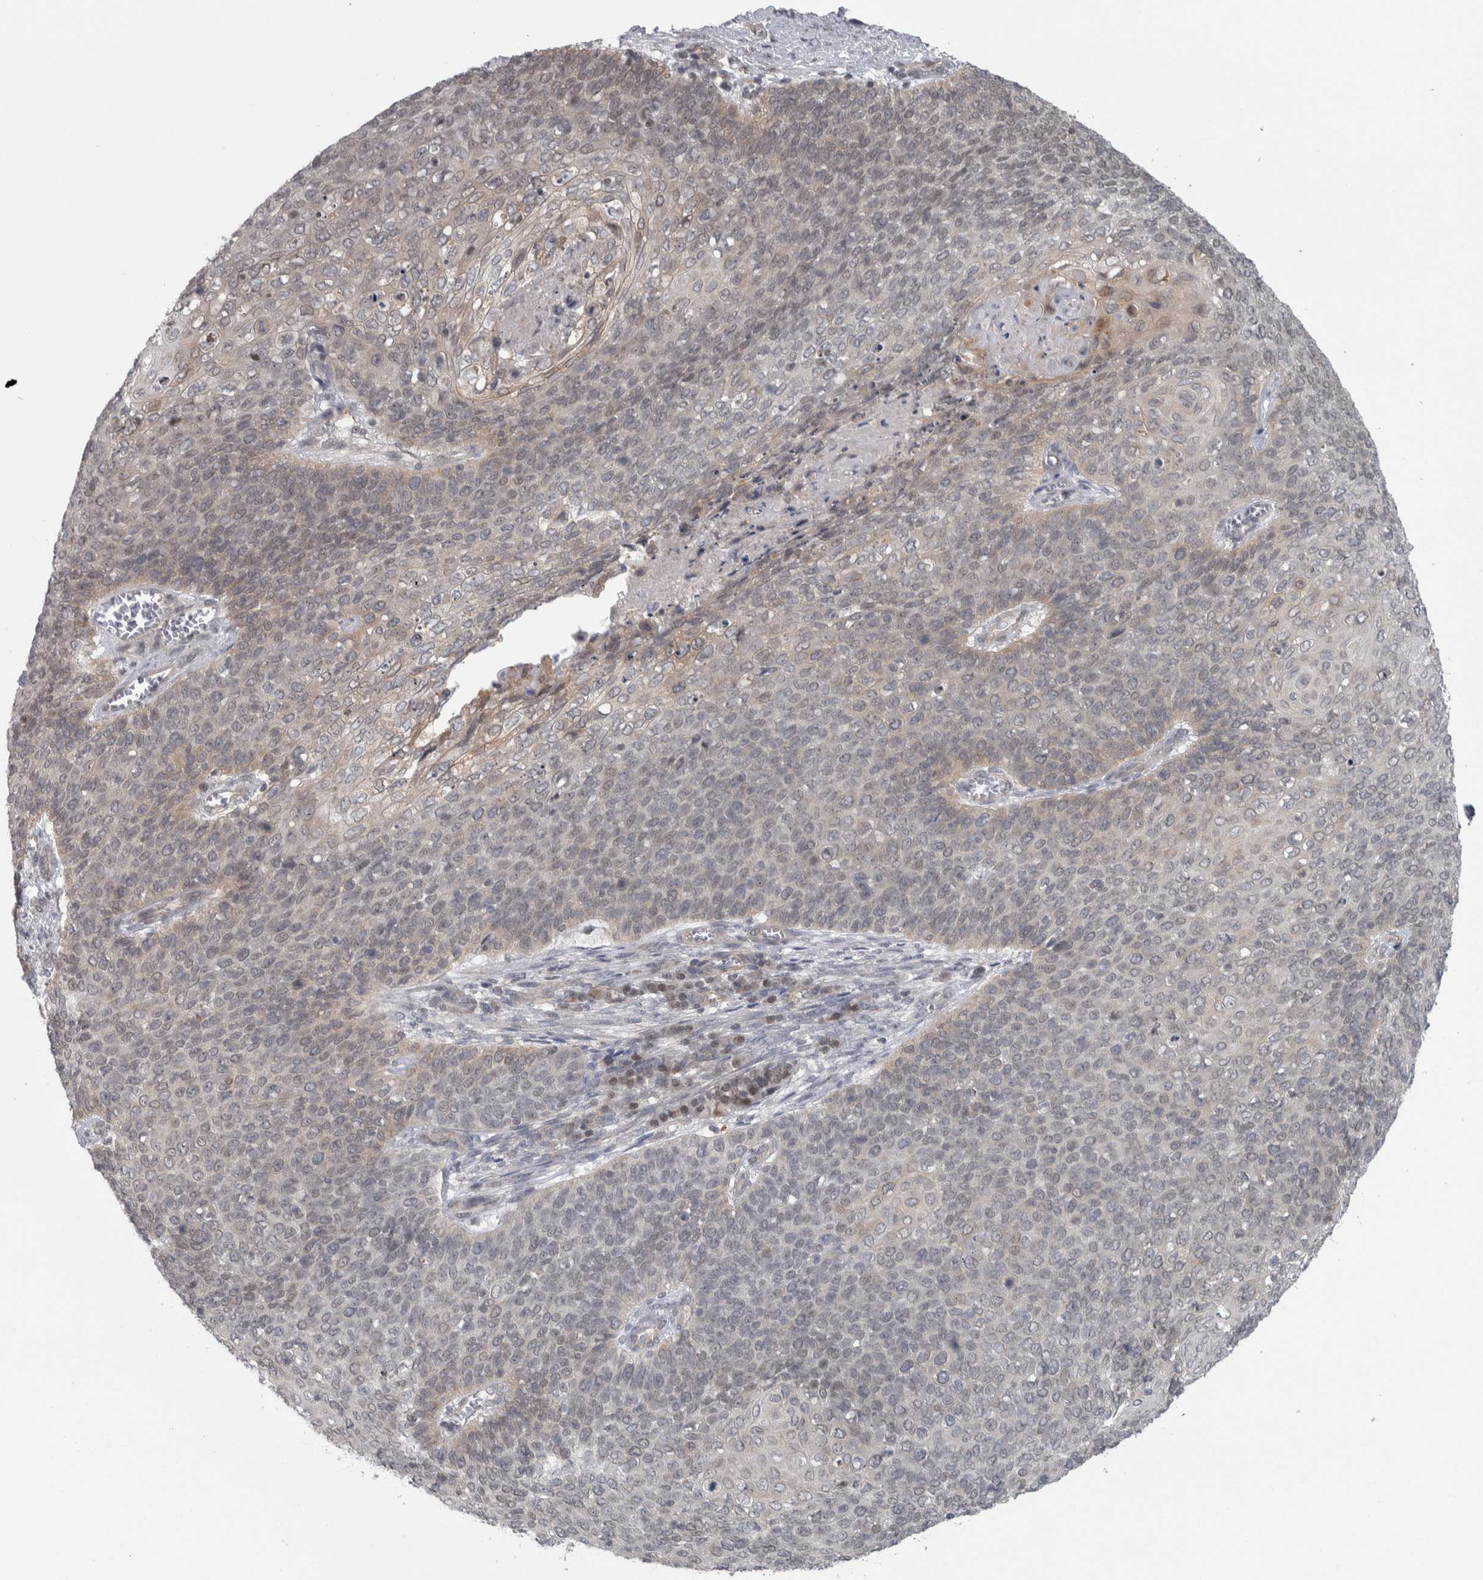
{"staining": {"intensity": "weak", "quantity": "<25%", "location": "cytoplasmic/membranous"}, "tissue": "cervical cancer", "cell_type": "Tumor cells", "image_type": "cancer", "snomed": [{"axis": "morphology", "description": "Squamous cell carcinoma, NOS"}, {"axis": "topography", "description": "Cervix"}], "caption": "Immunohistochemical staining of cervical squamous cell carcinoma exhibits no significant staining in tumor cells. The staining is performed using DAB (3,3'-diaminobenzidine) brown chromogen with nuclei counter-stained in using hematoxylin.", "gene": "CWC27", "patient": {"sex": "female", "age": 39}}